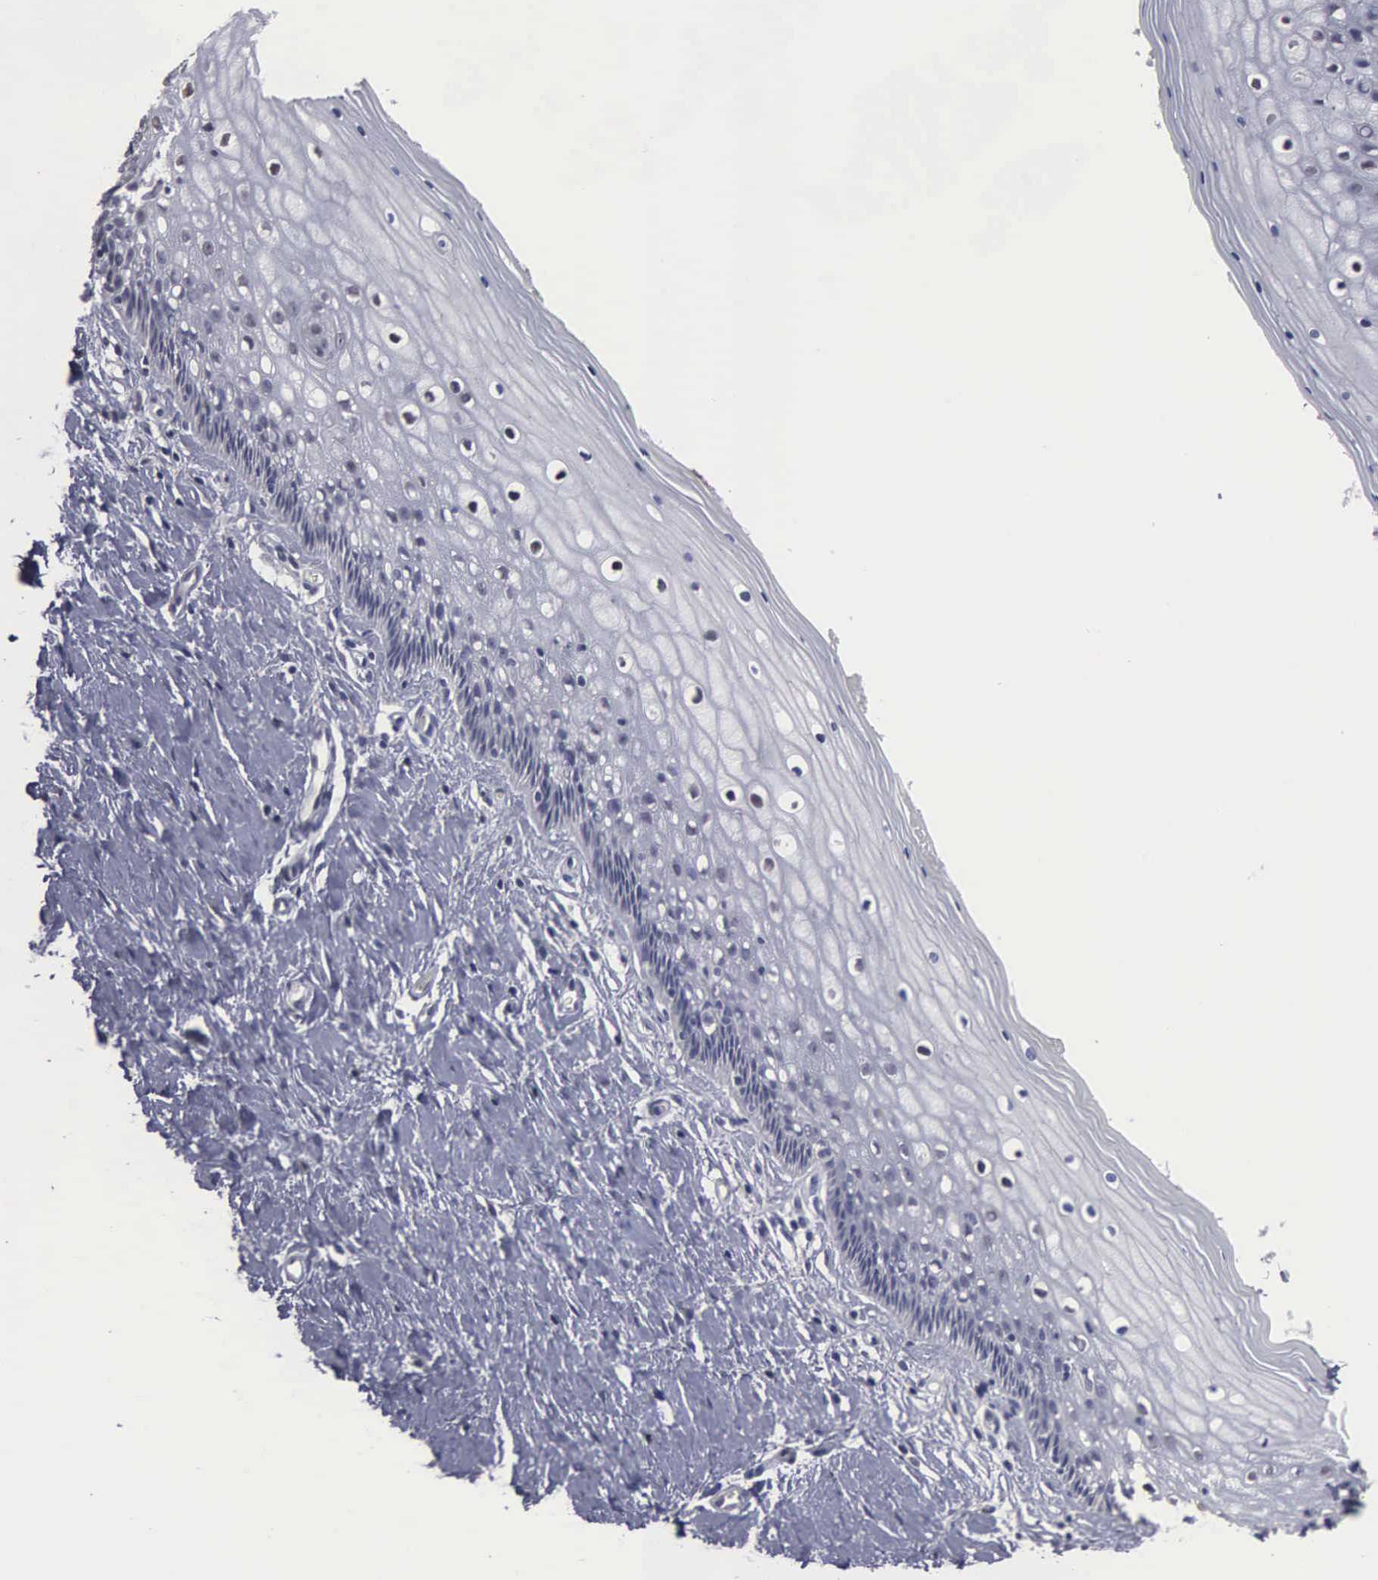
{"staining": {"intensity": "negative", "quantity": "none", "location": "none"}, "tissue": "vagina", "cell_type": "Squamous epithelial cells", "image_type": "normal", "snomed": [{"axis": "morphology", "description": "Normal tissue, NOS"}, {"axis": "topography", "description": "Vagina"}], "caption": "Protein analysis of unremarkable vagina displays no significant expression in squamous epithelial cells. (DAB (3,3'-diaminobenzidine) IHC visualized using brightfield microscopy, high magnification).", "gene": "UPB1", "patient": {"sex": "female", "age": 46}}